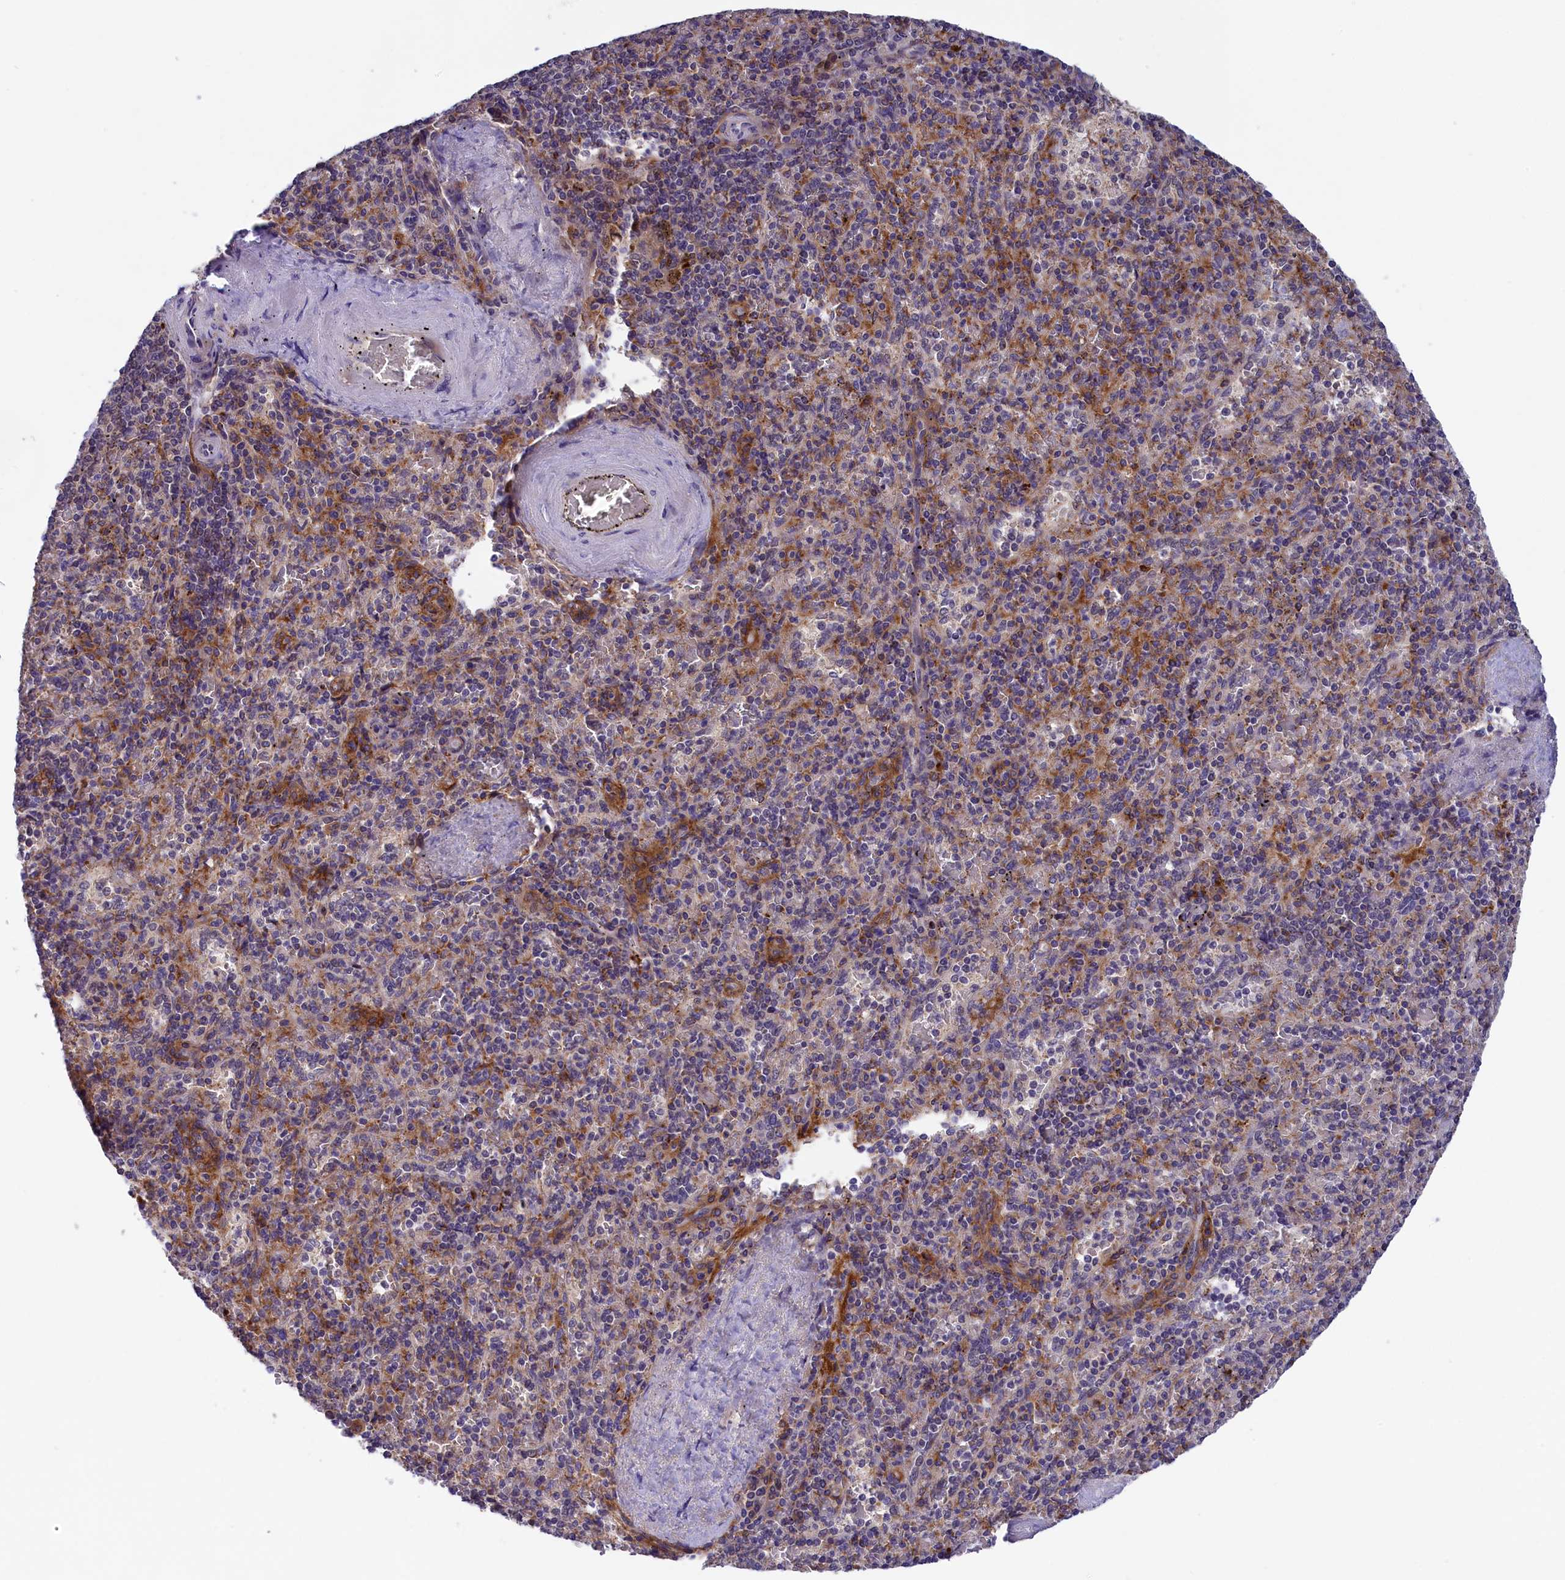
{"staining": {"intensity": "weak", "quantity": "<25%", "location": "cytoplasmic/membranous"}, "tissue": "spleen", "cell_type": "Cells in red pulp", "image_type": "normal", "snomed": [{"axis": "morphology", "description": "Normal tissue, NOS"}, {"axis": "topography", "description": "Spleen"}], "caption": "Protein analysis of unremarkable spleen shows no significant staining in cells in red pulp.", "gene": "STYX", "patient": {"sex": "male", "age": 82}}